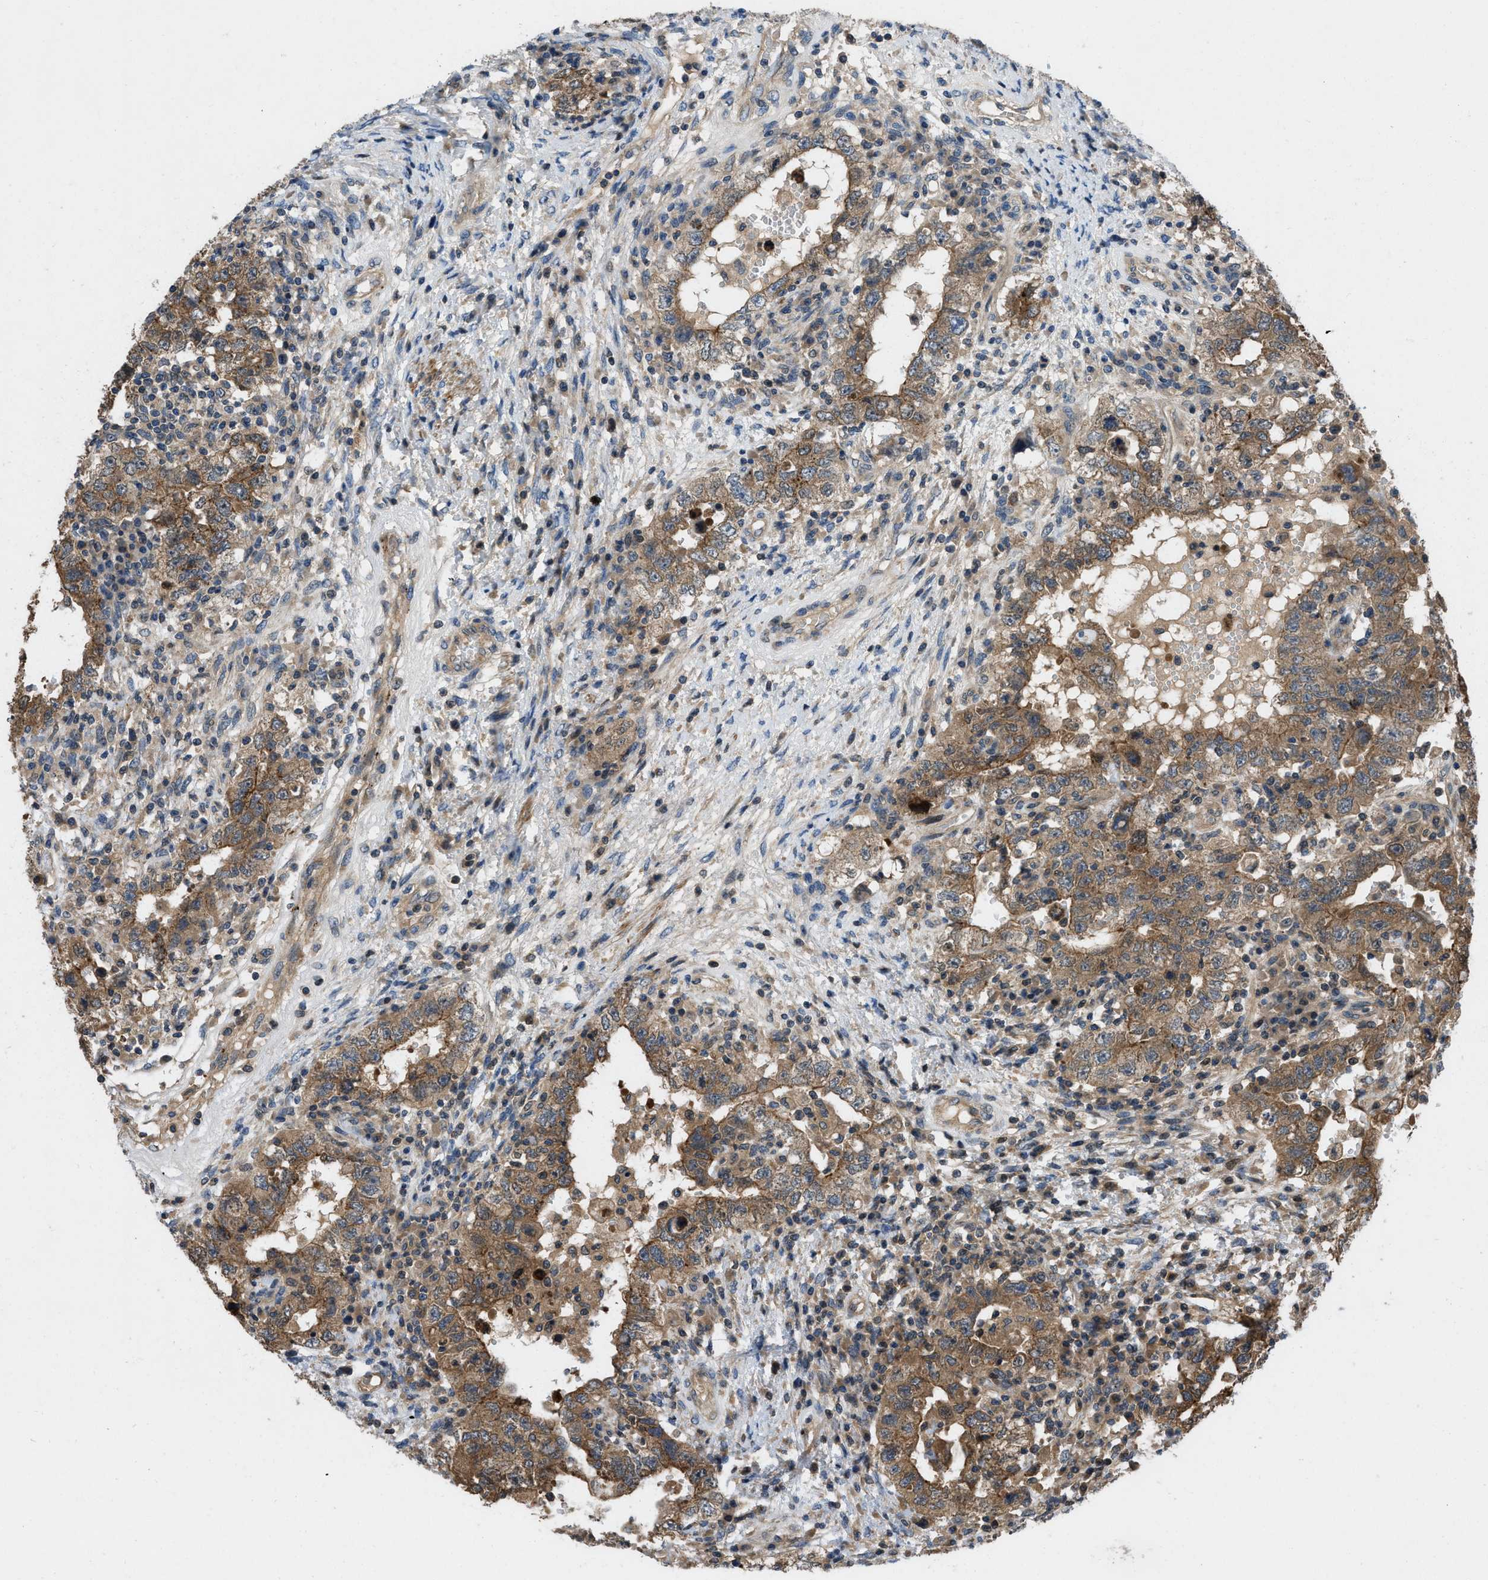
{"staining": {"intensity": "moderate", "quantity": ">75%", "location": "cytoplasmic/membranous"}, "tissue": "testis cancer", "cell_type": "Tumor cells", "image_type": "cancer", "snomed": [{"axis": "morphology", "description": "Carcinoma, Embryonal, NOS"}, {"axis": "topography", "description": "Testis"}], "caption": "Testis cancer (embryonal carcinoma) was stained to show a protein in brown. There is medium levels of moderate cytoplasmic/membranous staining in approximately >75% of tumor cells. The protein is stained brown, and the nuclei are stained in blue (DAB IHC with brightfield microscopy, high magnification).", "gene": "GPR31", "patient": {"sex": "male", "age": 26}}